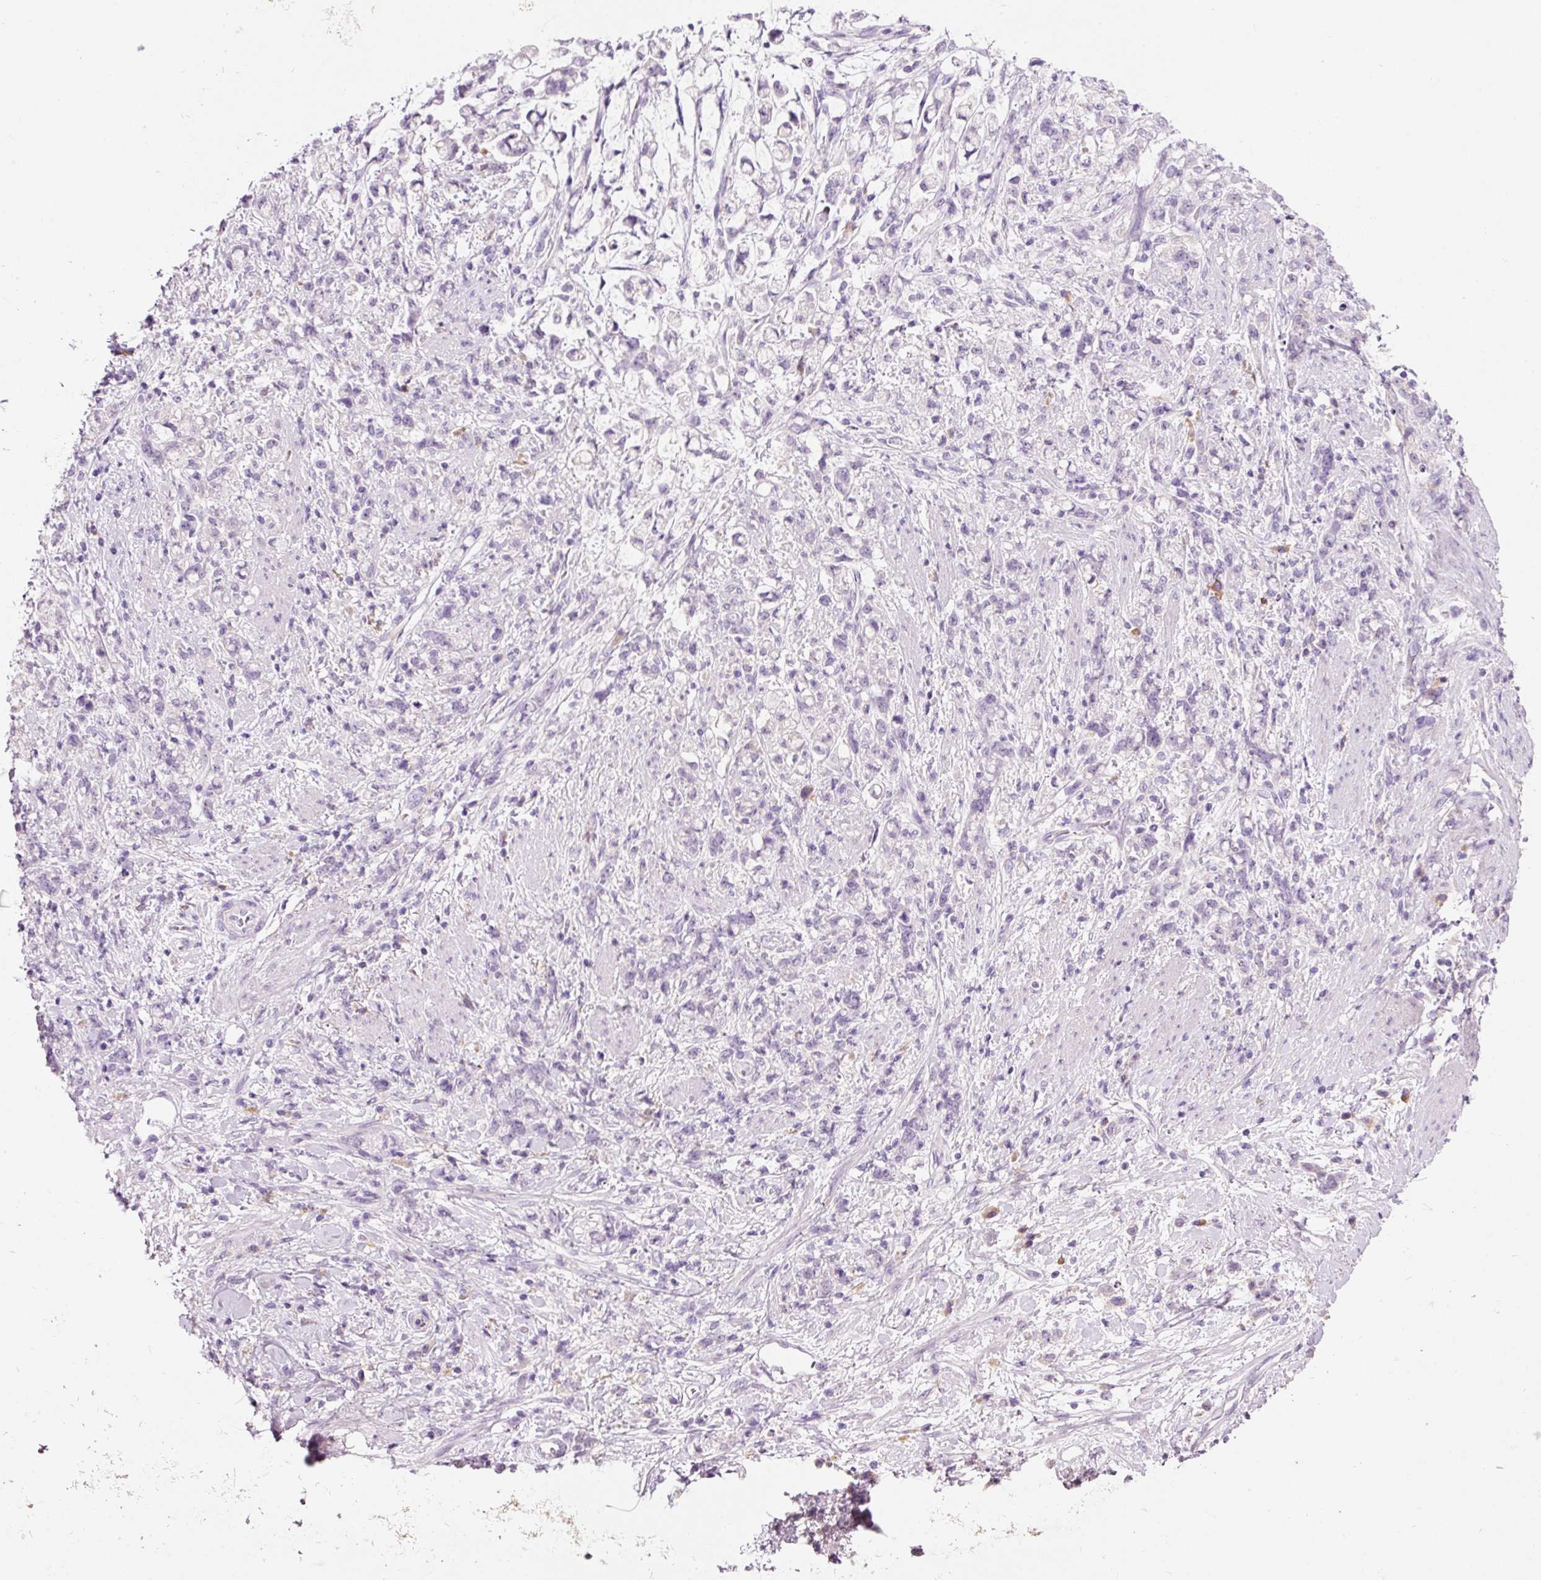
{"staining": {"intensity": "negative", "quantity": "none", "location": "none"}, "tissue": "stomach cancer", "cell_type": "Tumor cells", "image_type": "cancer", "snomed": [{"axis": "morphology", "description": "Adenocarcinoma, NOS"}, {"axis": "topography", "description": "Stomach"}], "caption": "DAB immunohistochemical staining of stomach adenocarcinoma reveals no significant expression in tumor cells.", "gene": "TENT5C", "patient": {"sex": "female", "age": 60}}